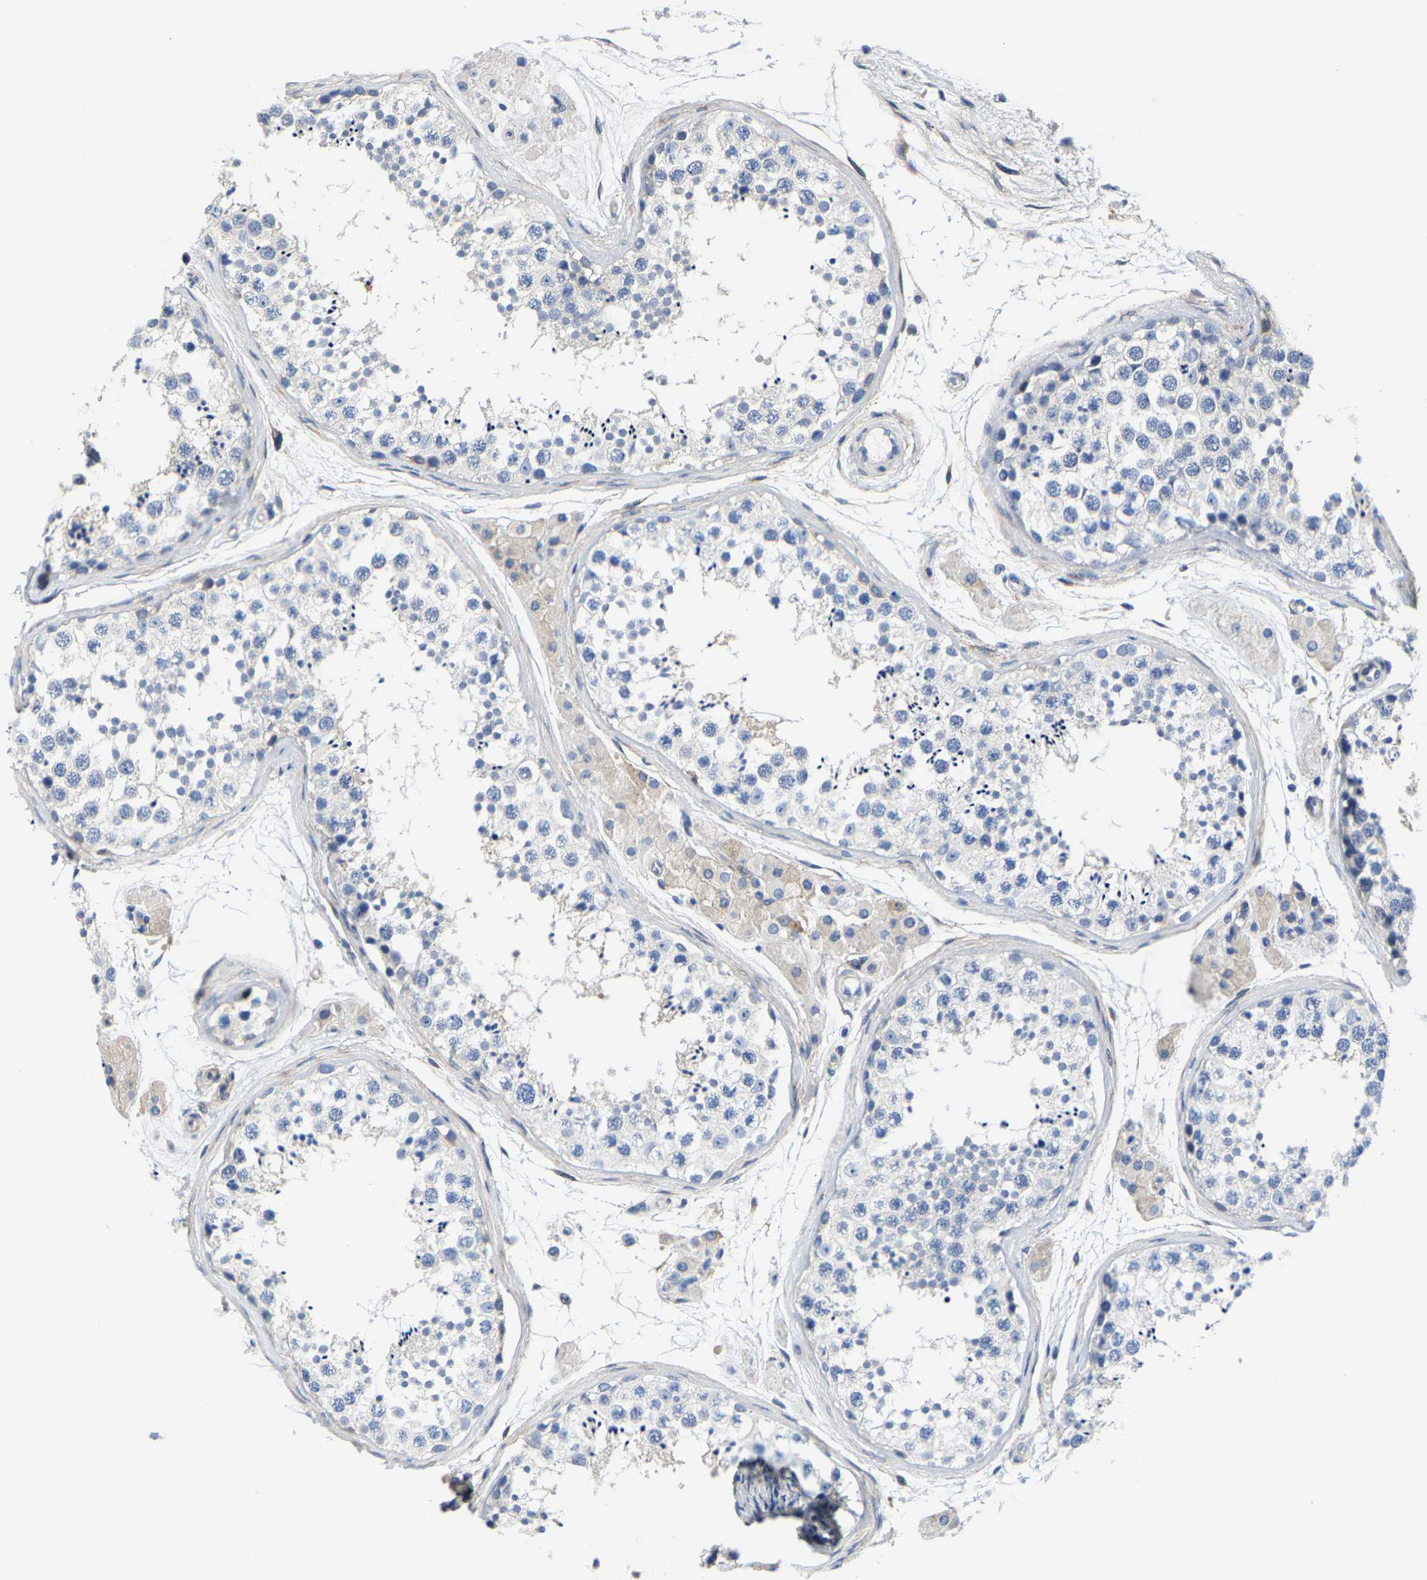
{"staining": {"intensity": "weak", "quantity": "<25%", "location": "cytoplasmic/membranous"}, "tissue": "testis", "cell_type": "Cells in seminiferous ducts", "image_type": "normal", "snomed": [{"axis": "morphology", "description": "Normal tissue, NOS"}, {"axis": "topography", "description": "Testis"}], "caption": "High magnification brightfield microscopy of unremarkable testis stained with DAB (3,3'-diaminobenzidine) (brown) and counterstained with hematoxylin (blue): cells in seminiferous ducts show no significant staining. (DAB (3,3'-diaminobenzidine) IHC, high magnification).", "gene": "DSCAM", "patient": {"sex": "male", "age": 56}}